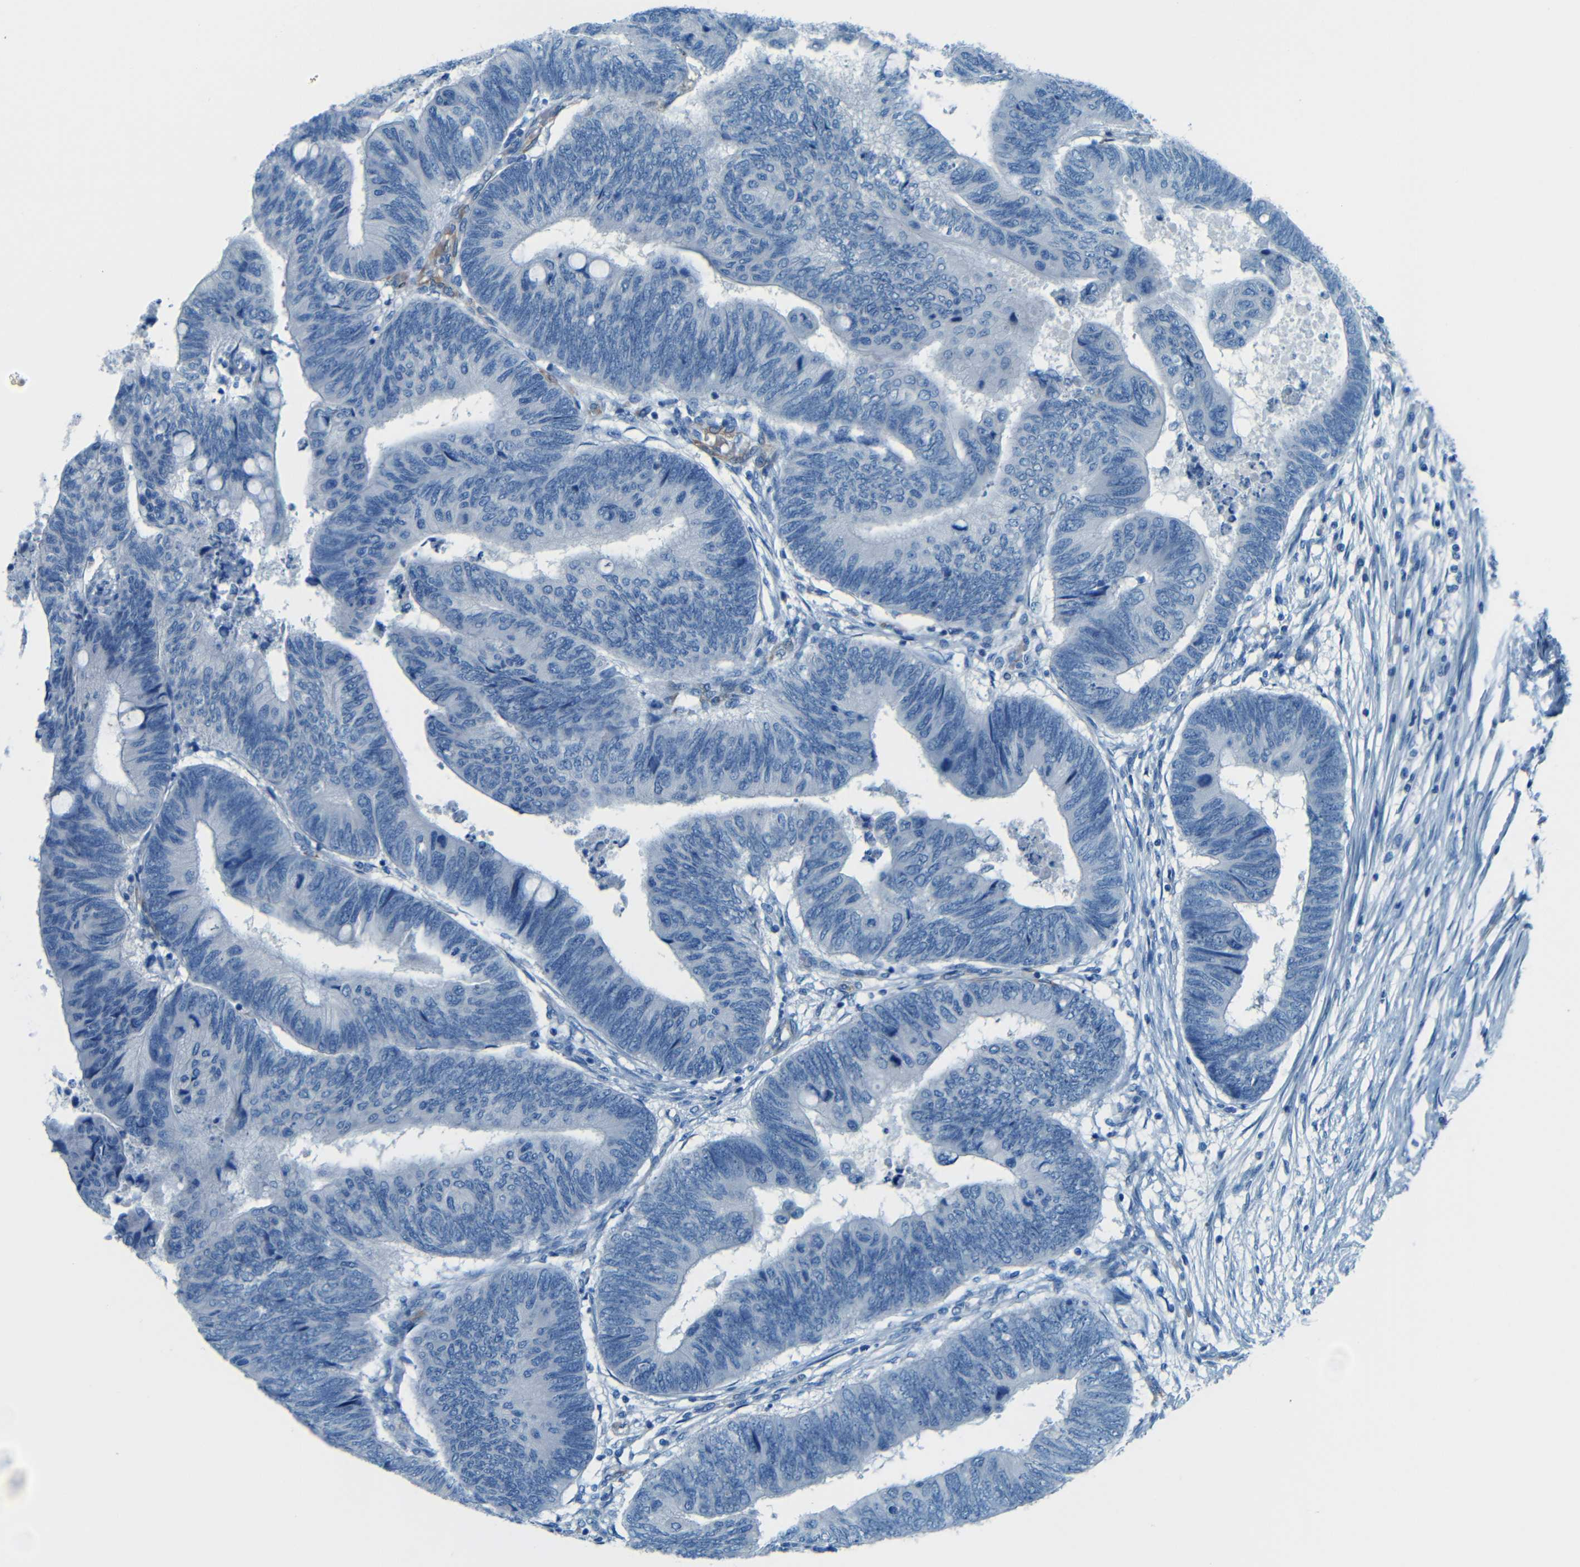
{"staining": {"intensity": "negative", "quantity": "none", "location": "none"}, "tissue": "colorectal cancer", "cell_type": "Tumor cells", "image_type": "cancer", "snomed": [{"axis": "morphology", "description": "Normal tissue, NOS"}, {"axis": "morphology", "description": "Adenocarcinoma, NOS"}, {"axis": "topography", "description": "Rectum"}, {"axis": "topography", "description": "Peripheral nerve tissue"}], "caption": "An image of colorectal cancer stained for a protein demonstrates no brown staining in tumor cells.", "gene": "MAP2", "patient": {"sex": "male", "age": 92}}